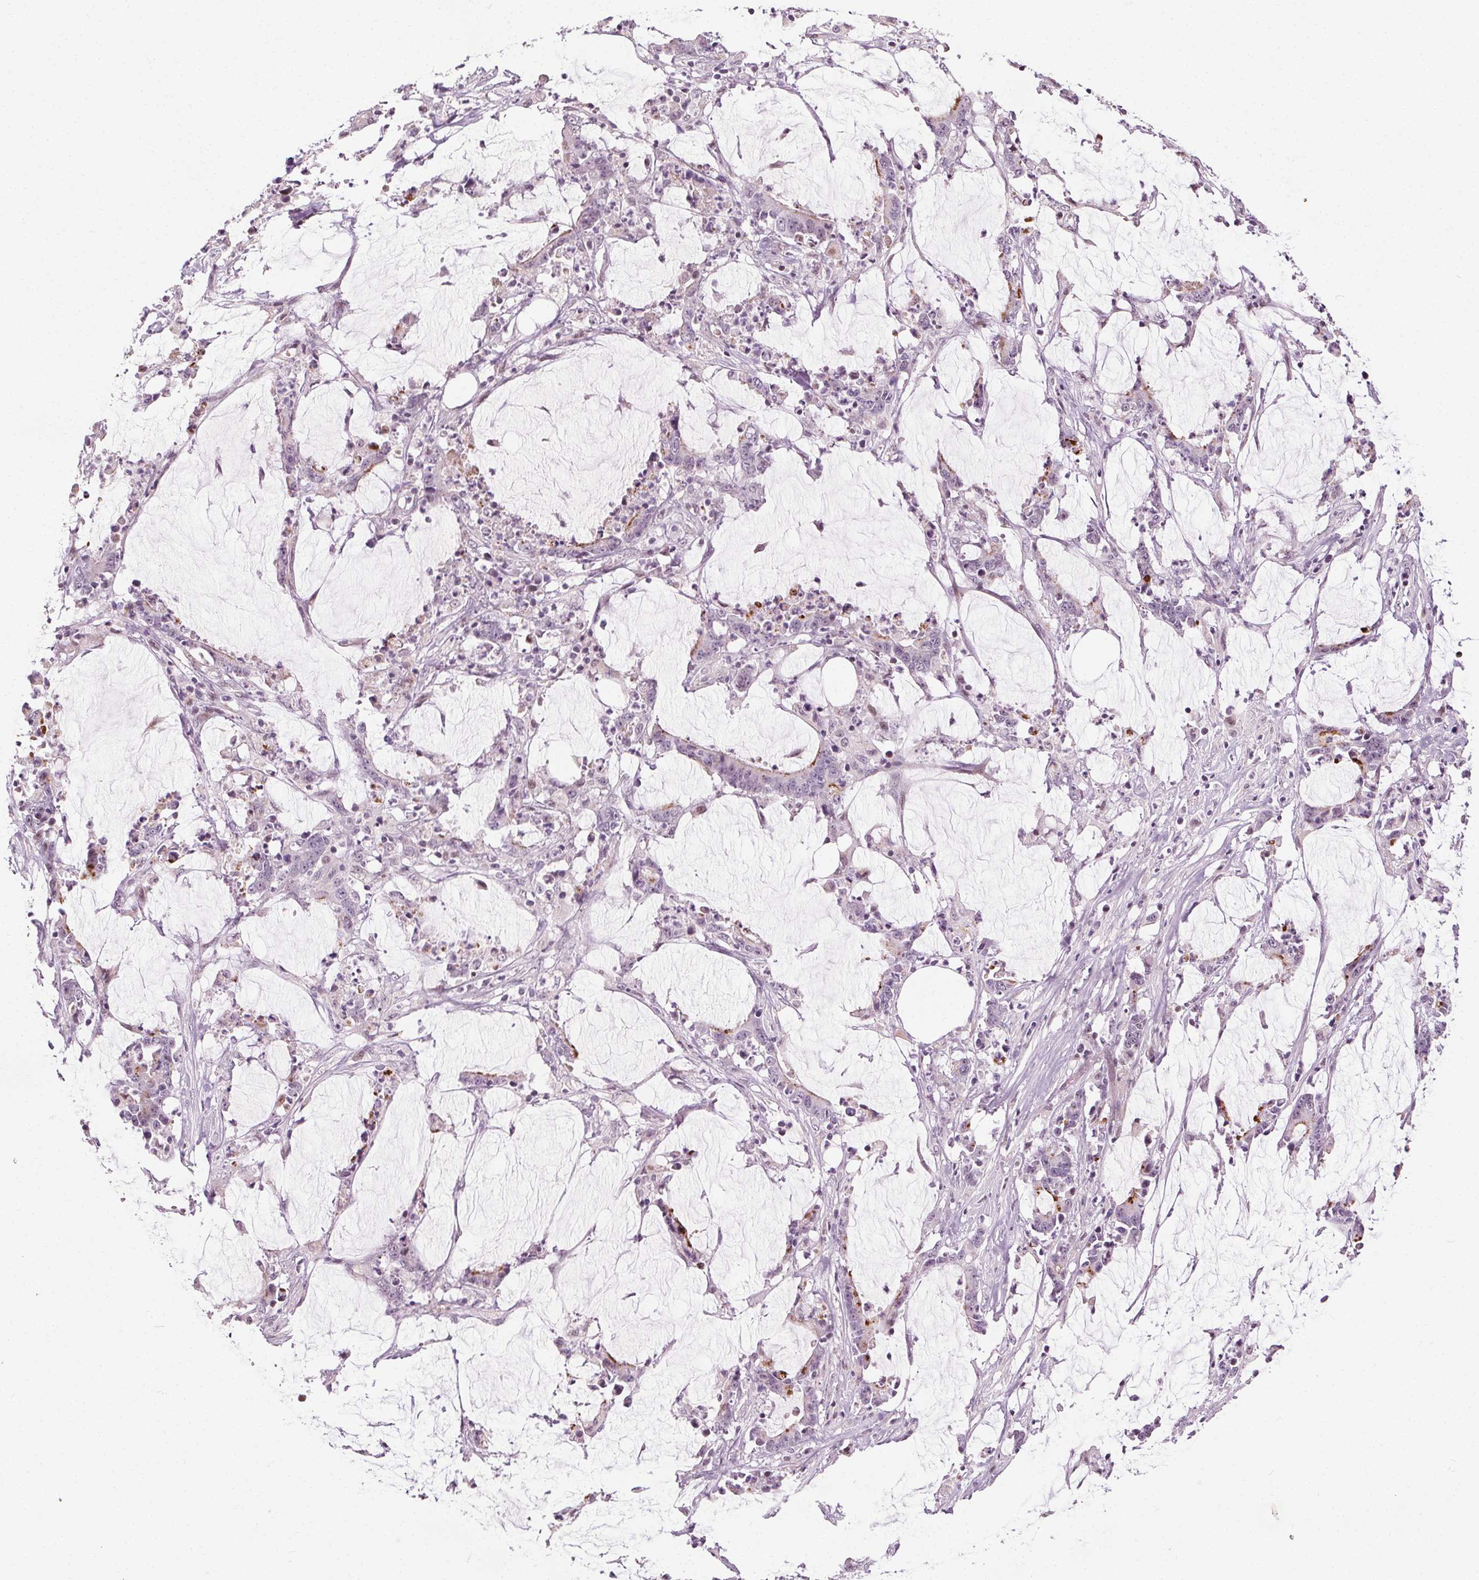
{"staining": {"intensity": "negative", "quantity": "none", "location": "none"}, "tissue": "stomach cancer", "cell_type": "Tumor cells", "image_type": "cancer", "snomed": [{"axis": "morphology", "description": "Adenocarcinoma, NOS"}, {"axis": "topography", "description": "Stomach, upper"}], "caption": "Image shows no protein expression in tumor cells of stomach adenocarcinoma tissue. (Stains: DAB immunohistochemistry (IHC) with hematoxylin counter stain, Microscopy: brightfield microscopy at high magnification).", "gene": "CEBPA", "patient": {"sex": "male", "age": 68}}